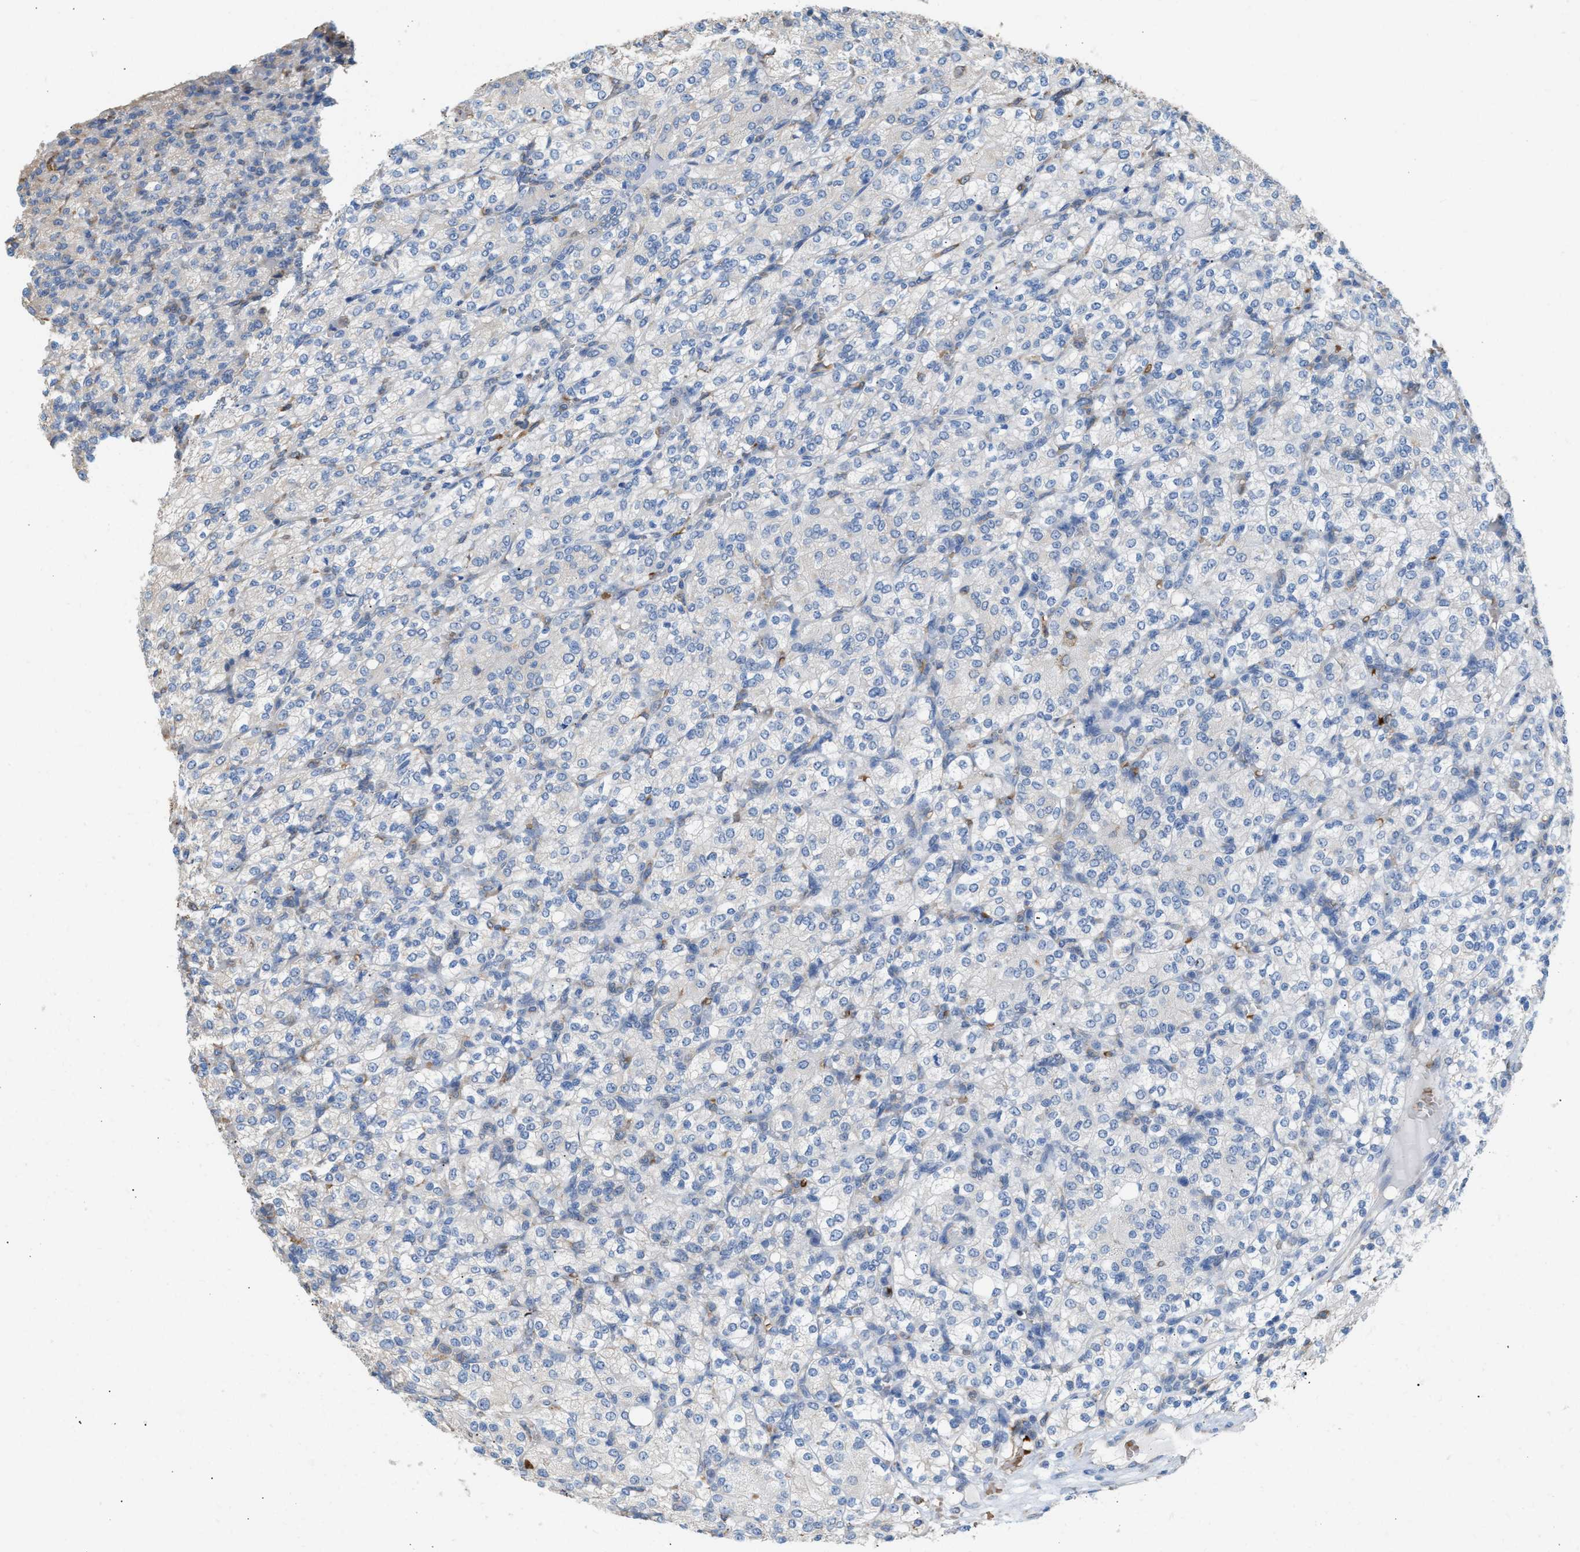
{"staining": {"intensity": "negative", "quantity": "none", "location": "none"}, "tissue": "renal cancer", "cell_type": "Tumor cells", "image_type": "cancer", "snomed": [{"axis": "morphology", "description": "Adenocarcinoma, NOS"}, {"axis": "topography", "description": "Kidney"}], "caption": "DAB (3,3'-diaminobenzidine) immunohistochemical staining of adenocarcinoma (renal) demonstrates no significant staining in tumor cells.", "gene": "CA3", "patient": {"sex": "male", "age": 77}}